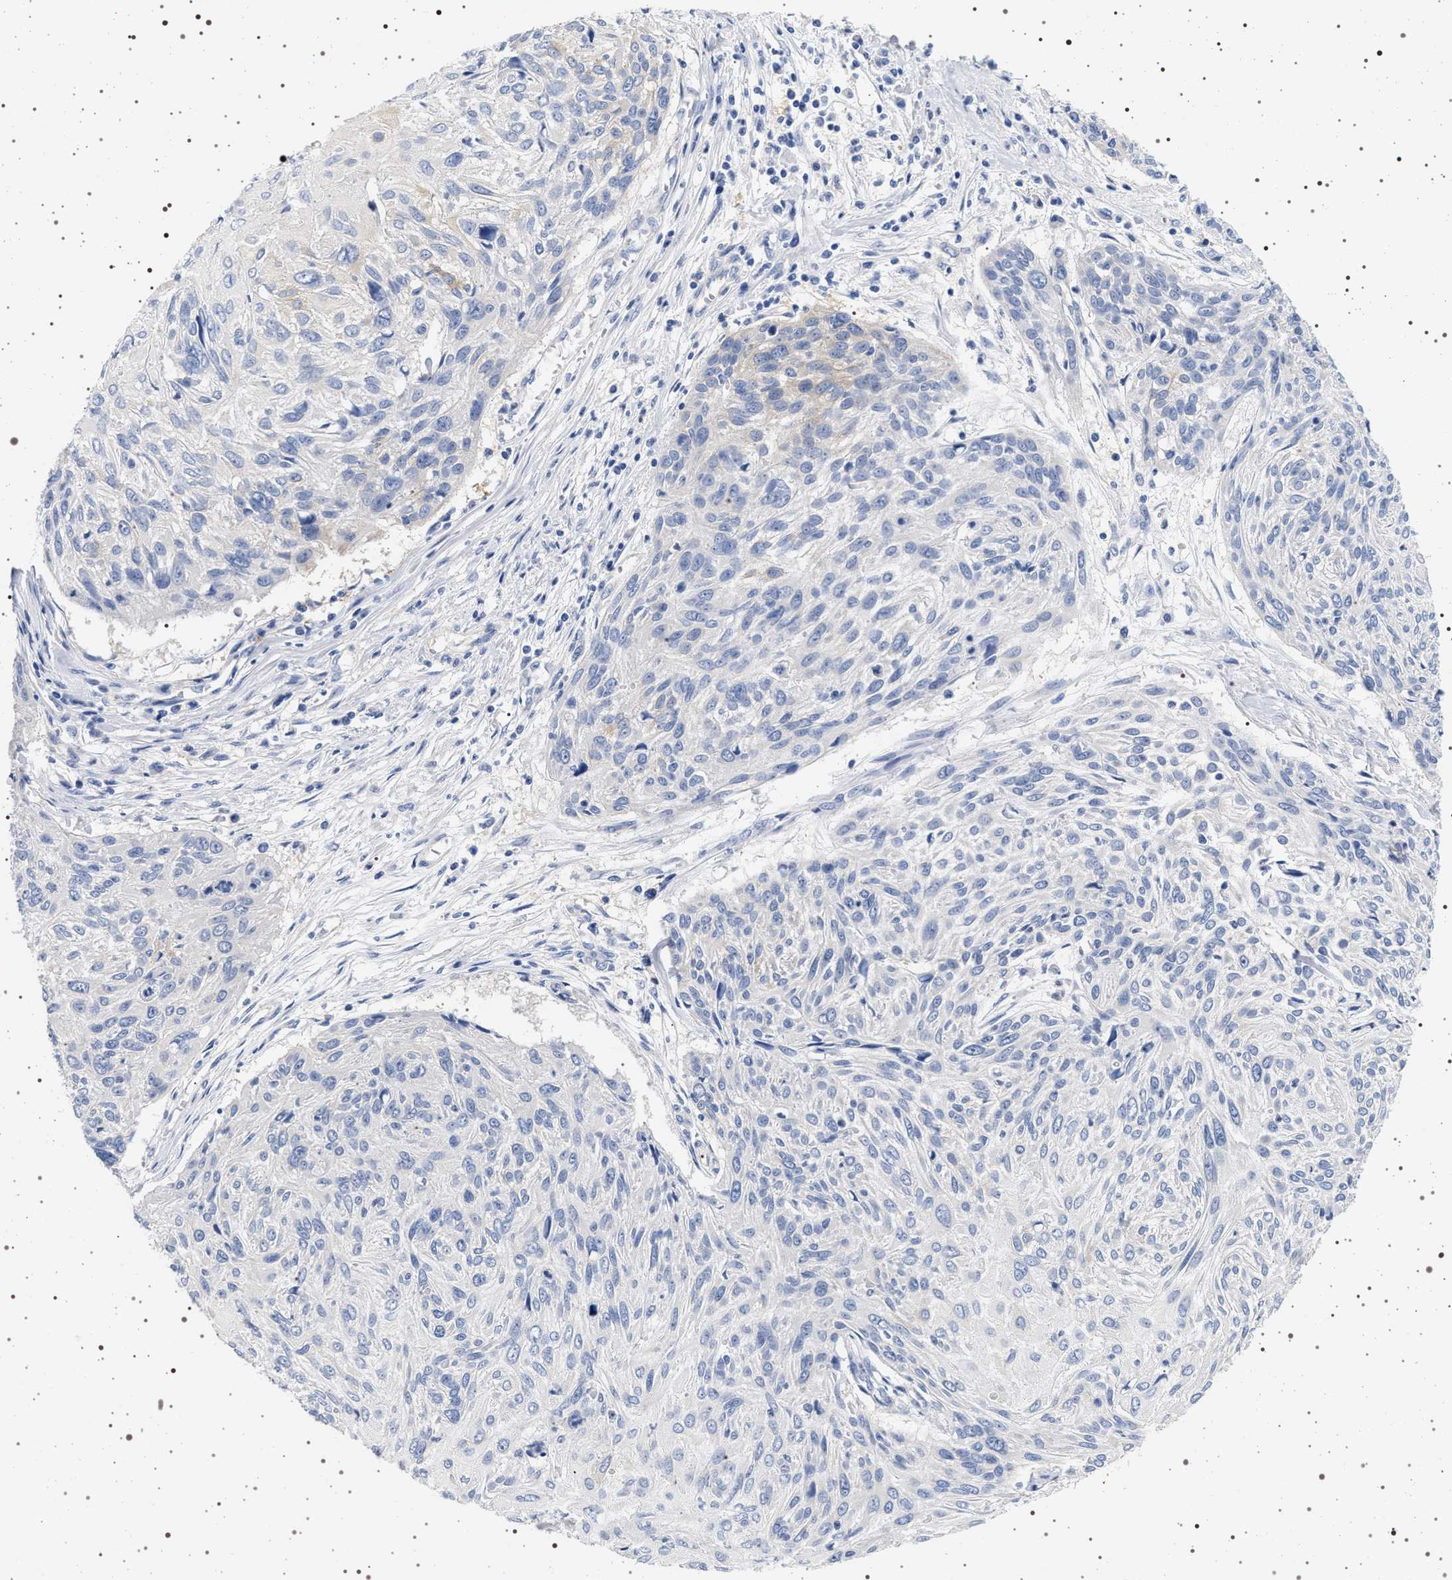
{"staining": {"intensity": "negative", "quantity": "none", "location": "none"}, "tissue": "cervical cancer", "cell_type": "Tumor cells", "image_type": "cancer", "snomed": [{"axis": "morphology", "description": "Squamous cell carcinoma, NOS"}, {"axis": "topography", "description": "Cervix"}], "caption": "DAB immunohistochemical staining of human cervical squamous cell carcinoma reveals no significant expression in tumor cells.", "gene": "HSD17B1", "patient": {"sex": "female", "age": 51}}